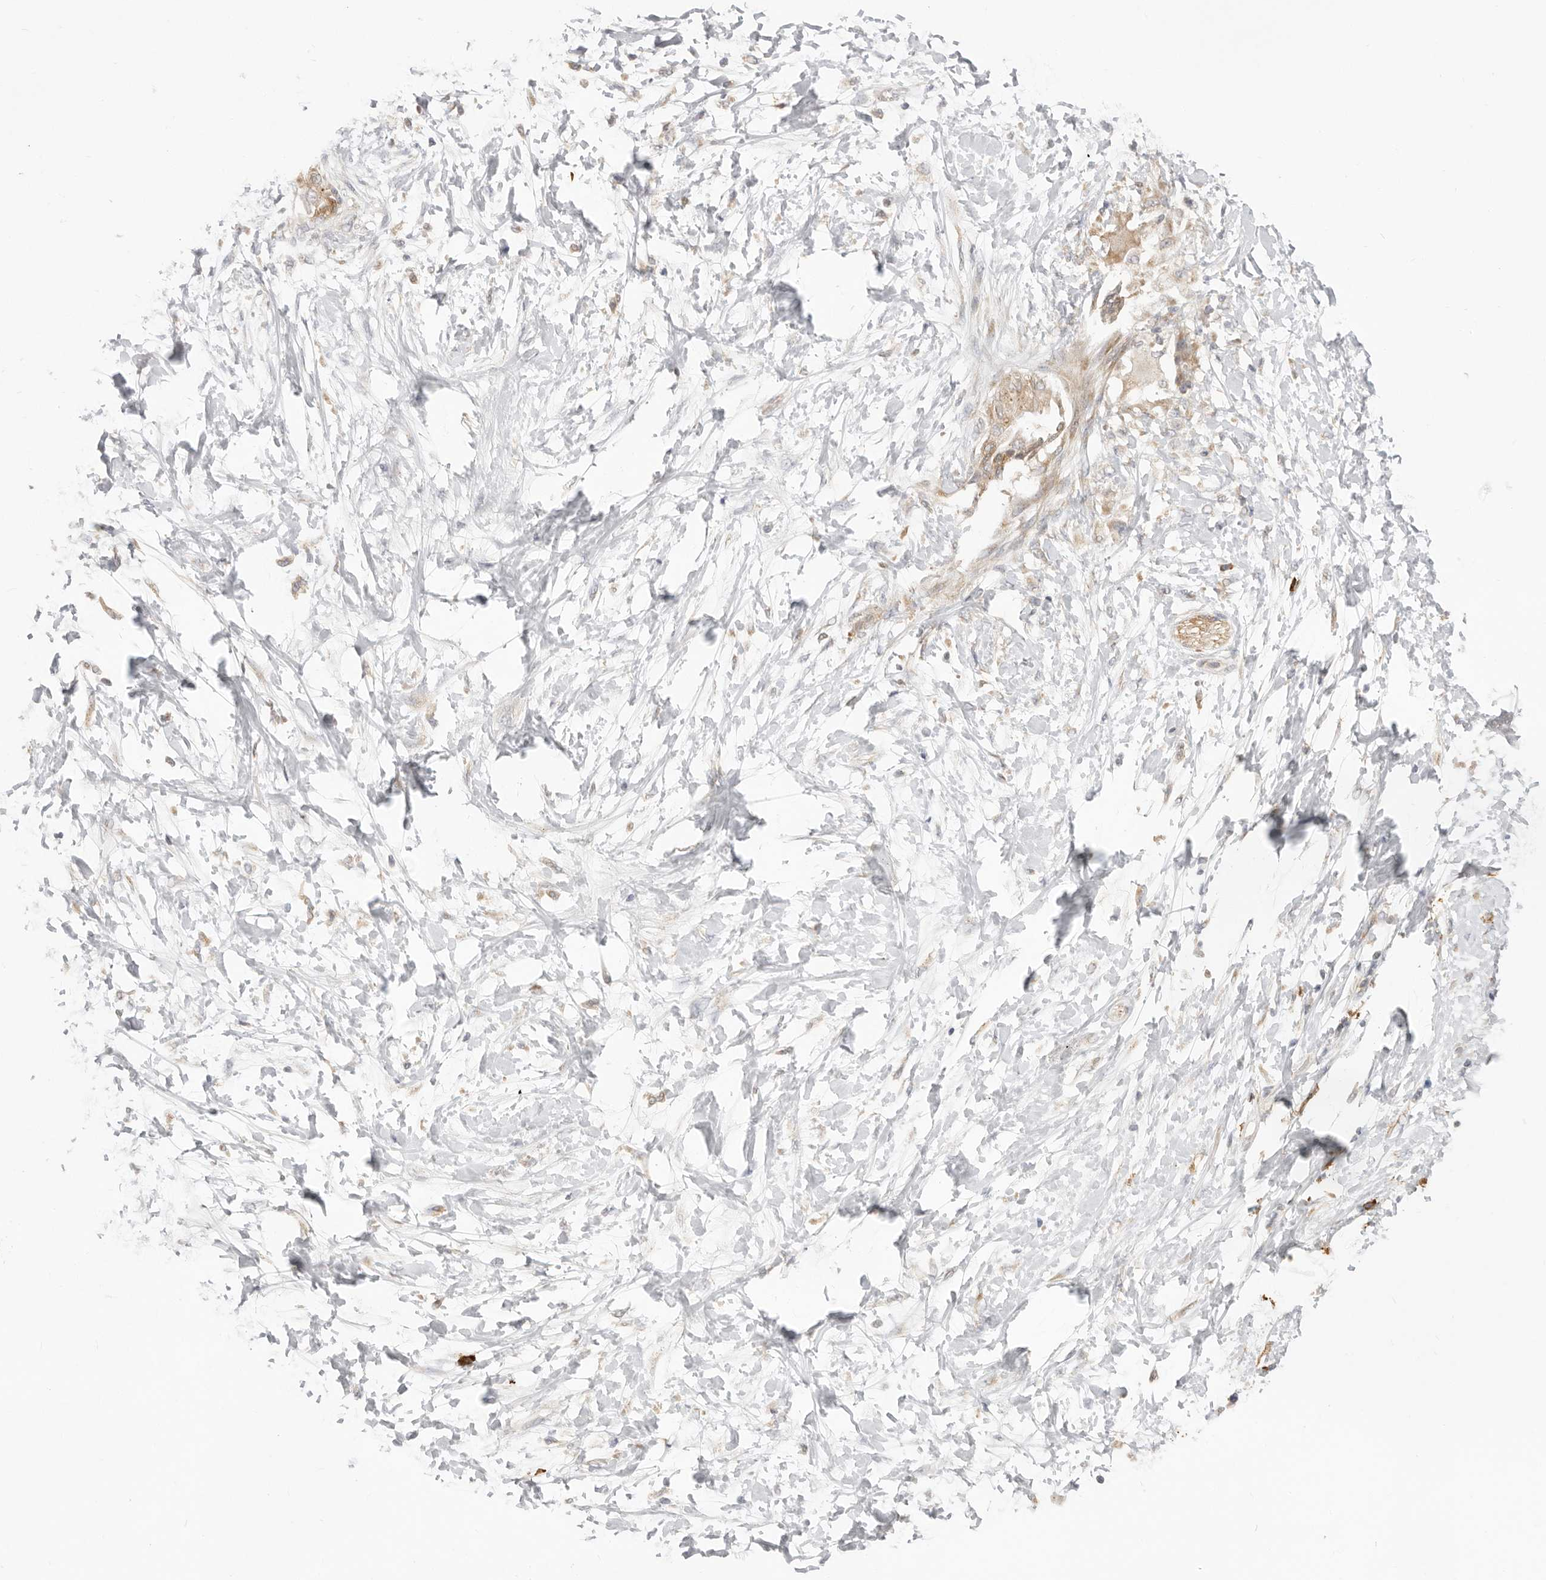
{"staining": {"intensity": "negative", "quantity": "none", "location": "none"}, "tissue": "adipose tissue", "cell_type": "Adipocytes", "image_type": "normal", "snomed": [{"axis": "morphology", "description": "Normal tissue, NOS"}, {"axis": "morphology", "description": "Adenocarcinoma, NOS"}, {"axis": "topography", "description": "Duodenum"}, {"axis": "topography", "description": "Peripheral nerve tissue"}], "caption": "The micrograph reveals no significant positivity in adipocytes of adipose tissue.", "gene": "USH1C", "patient": {"sex": "female", "age": 60}}